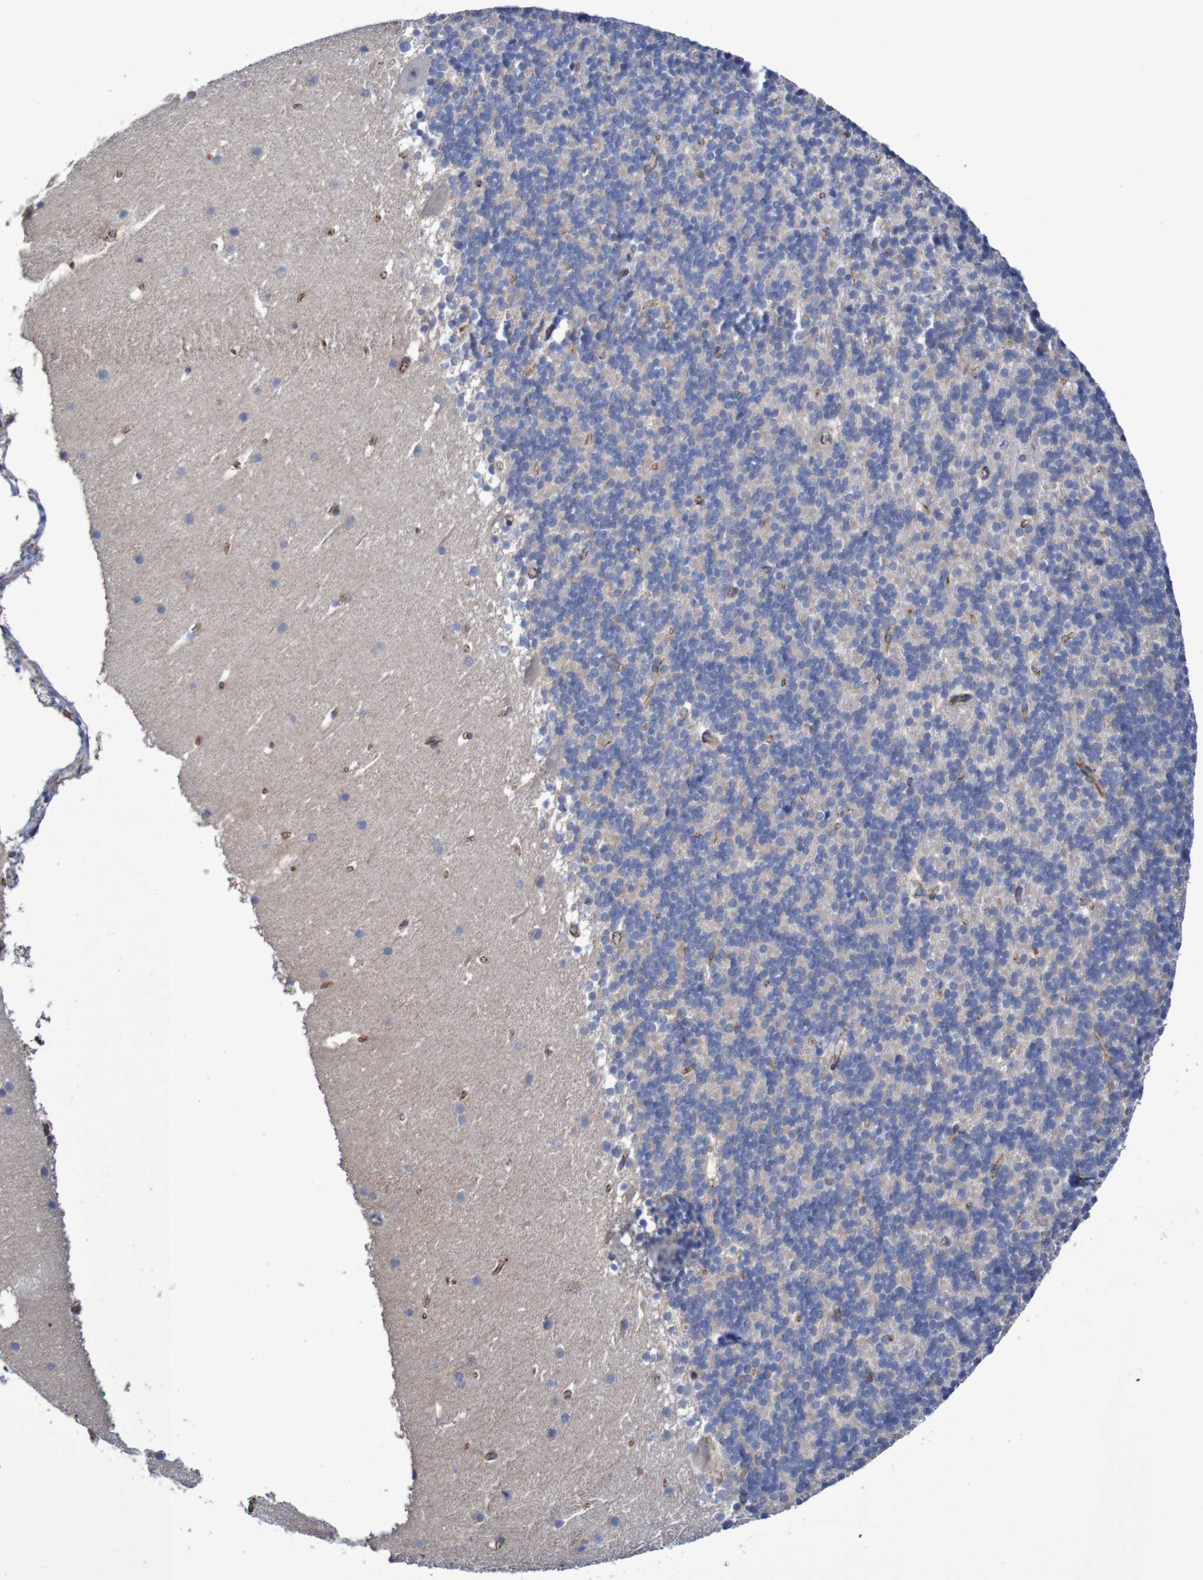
{"staining": {"intensity": "negative", "quantity": "none", "location": "none"}, "tissue": "cerebellum", "cell_type": "Cells in granular layer", "image_type": "normal", "snomed": [{"axis": "morphology", "description": "Normal tissue, NOS"}, {"axis": "topography", "description": "Cerebellum"}], "caption": "High power microscopy micrograph of an immunohistochemistry (IHC) histopathology image of normal cerebellum, revealing no significant expression in cells in granular layer. The staining is performed using DAB brown chromogen with nuclei counter-stained in using hematoxylin.", "gene": "NECTIN2", "patient": {"sex": "male", "age": 45}}